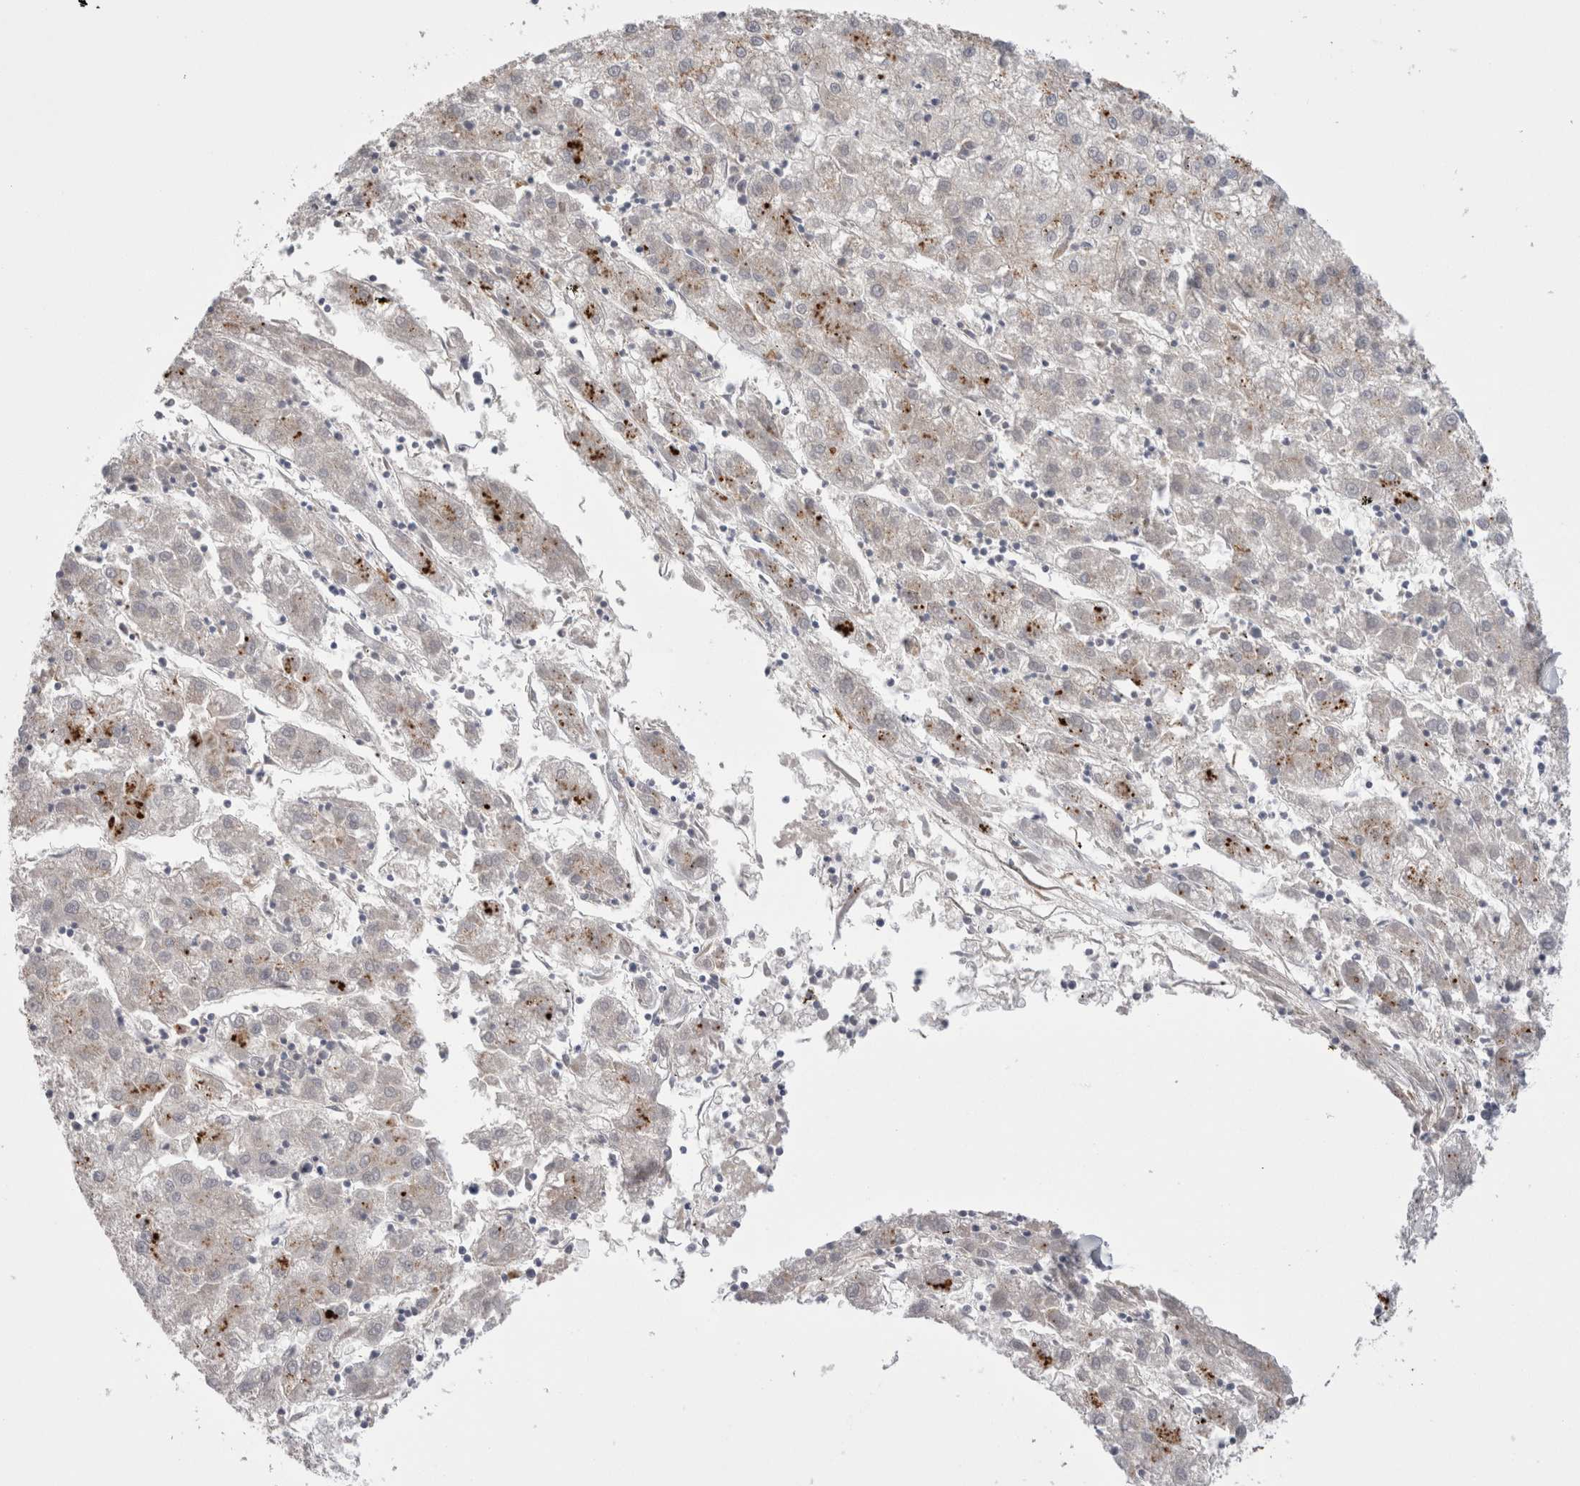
{"staining": {"intensity": "moderate", "quantity": "25%-75%", "location": "cytoplasmic/membranous"}, "tissue": "liver cancer", "cell_type": "Tumor cells", "image_type": "cancer", "snomed": [{"axis": "morphology", "description": "Carcinoma, Hepatocellular, NOS"}, {"axis": "topography", "description": "Liver"}], "caption": "Liver cancer stained for a protein displays moderate cytoplasmic/membranous positivity in tumor cells. Ihc stains the protein in brown and the nuclei are stained blue.", "gene": "EPDR1", "patient": {"sex": "male", "age": 72}}